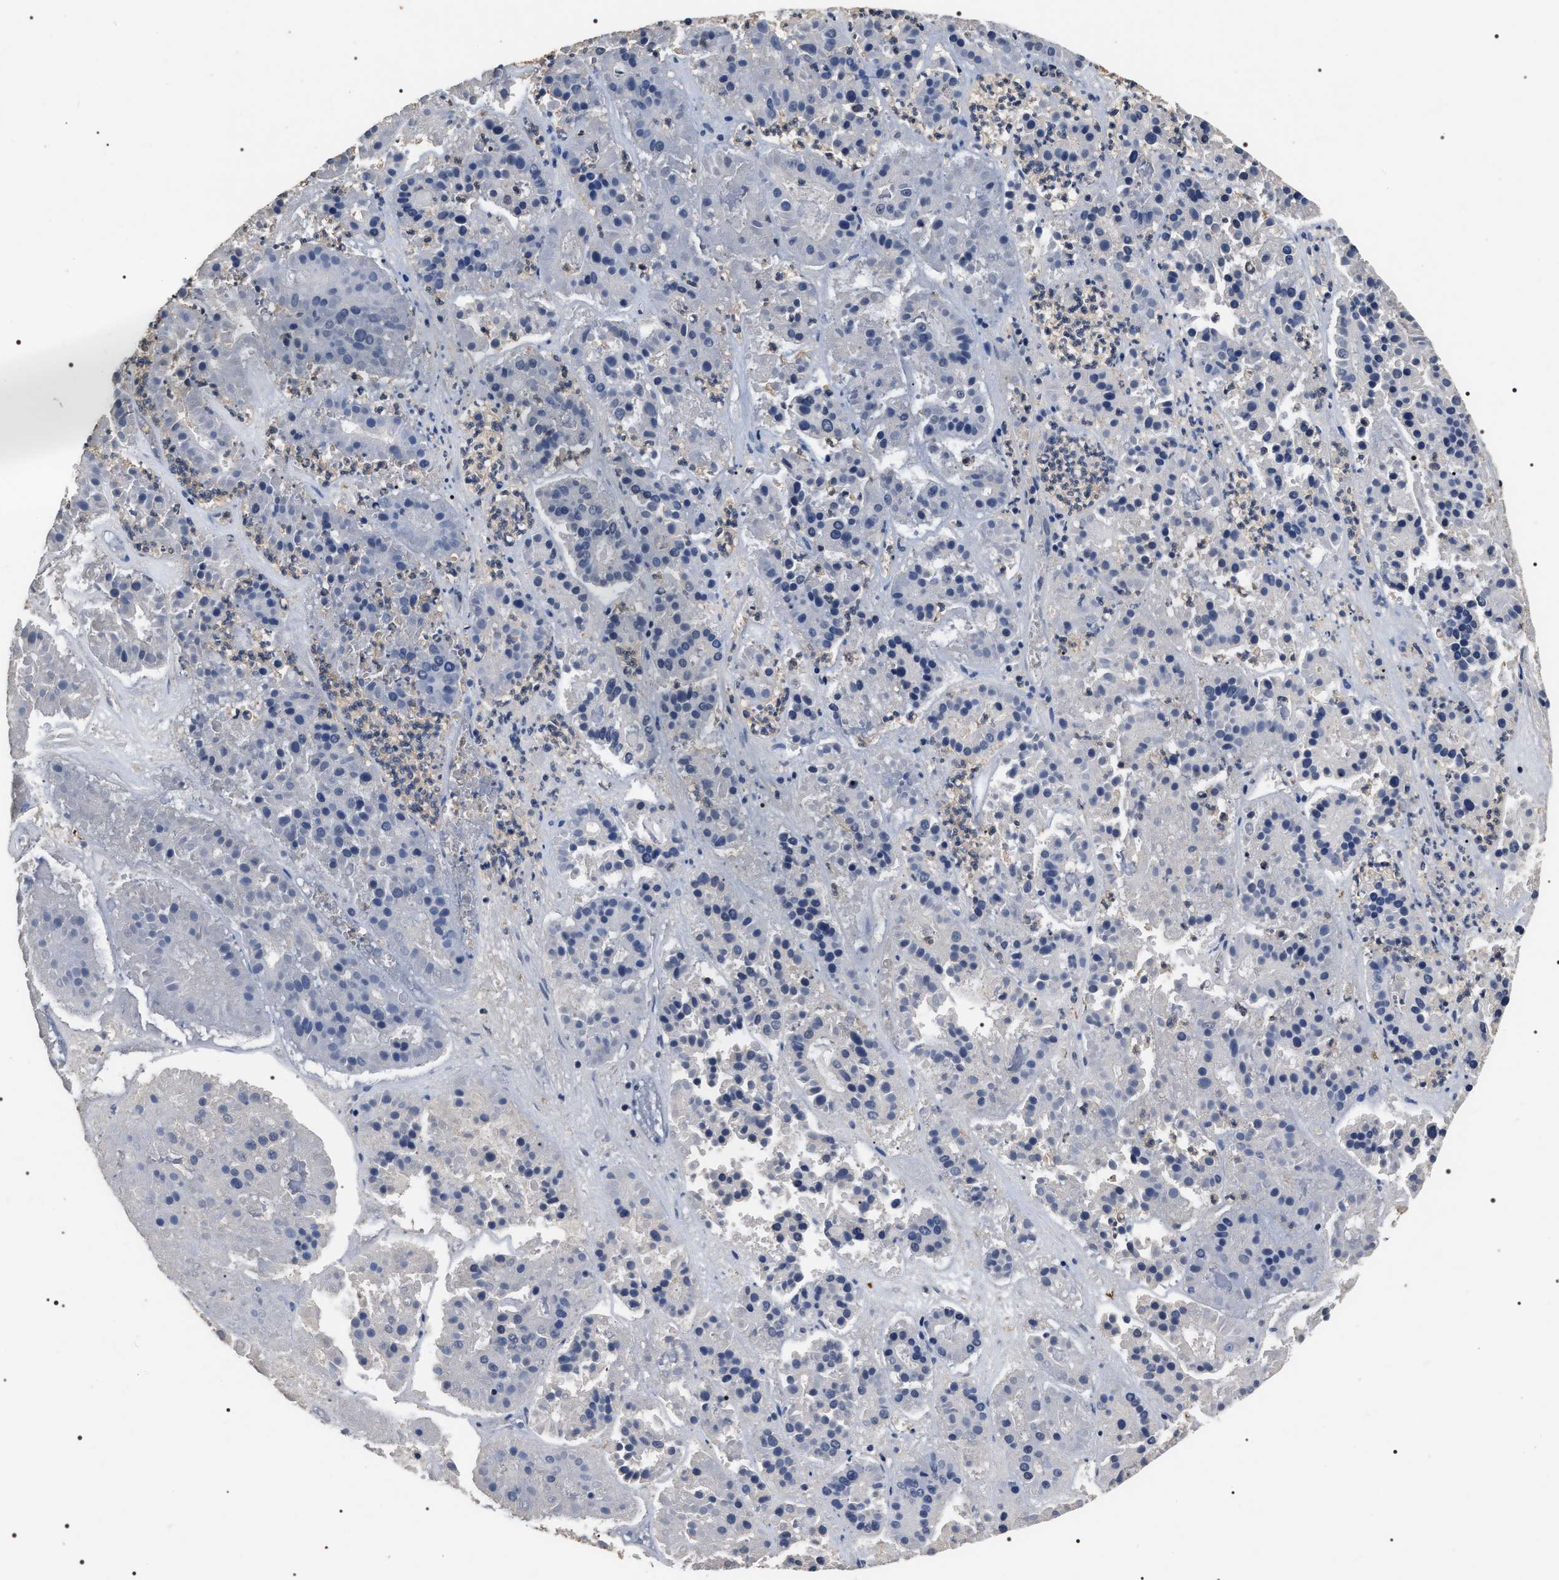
{"staining": {"intensity": "negative", "quantity": "none", "location": "none"}, "tissue": "pancreatic cancer", "cell_type": "Tumor cells", "image_type": "cancer", "snomed": [{"axis": "morphology", "description": "Adenocarcinoma, NOS"}, {"axis": "topography", "description": "Pancreas"}], "caption": "Pancreatic adenocarcinoma was stained to show a protein in brown. There is no significant expression in tumor cells.", "gene": "UPF3A", "patient": {"sex": "male", "age": 50}}